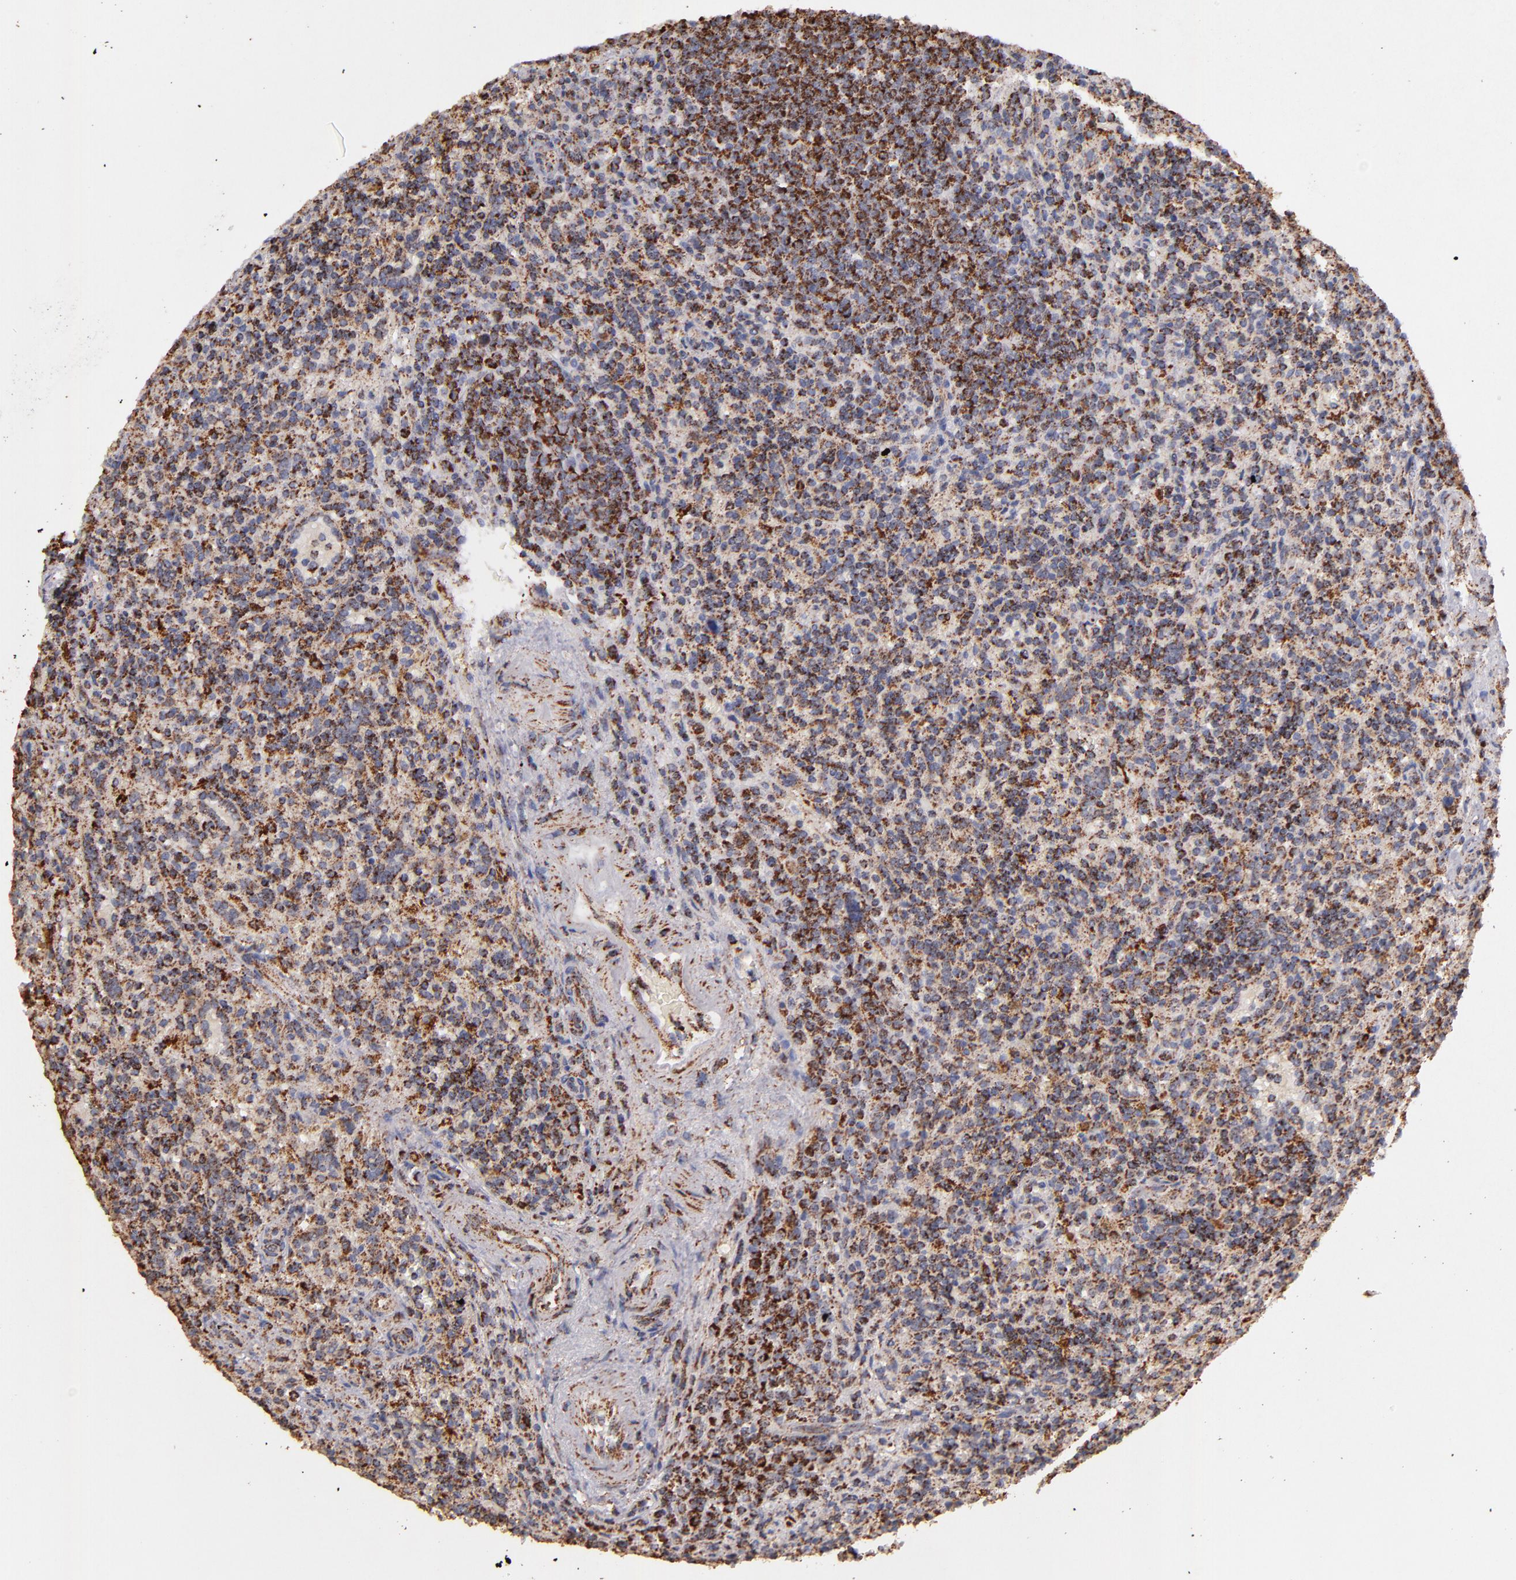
{"staining": {"intensity": "moderate", "quantity": ">75%", "location": "cytoplasmic/membranous"}, "tissue": "lymphoma", "cell_type": "Tumor cells", "image_type": "cancer", "snomed": [{"axis": "morphology", "description": "Malignant lymphoma, non-Hodgkin's type, Low grade"}, {"axis": "topography", "description": "Spleen"}], "caption": "Tumor cells show moderate cytoplasmic/membranous positivity in approximately >75% of cells in malignant lymphoma, non-Hodgkin's type (low-grade).", "gene": "DLST", "patient": {"sex": "male", "age": 67}}